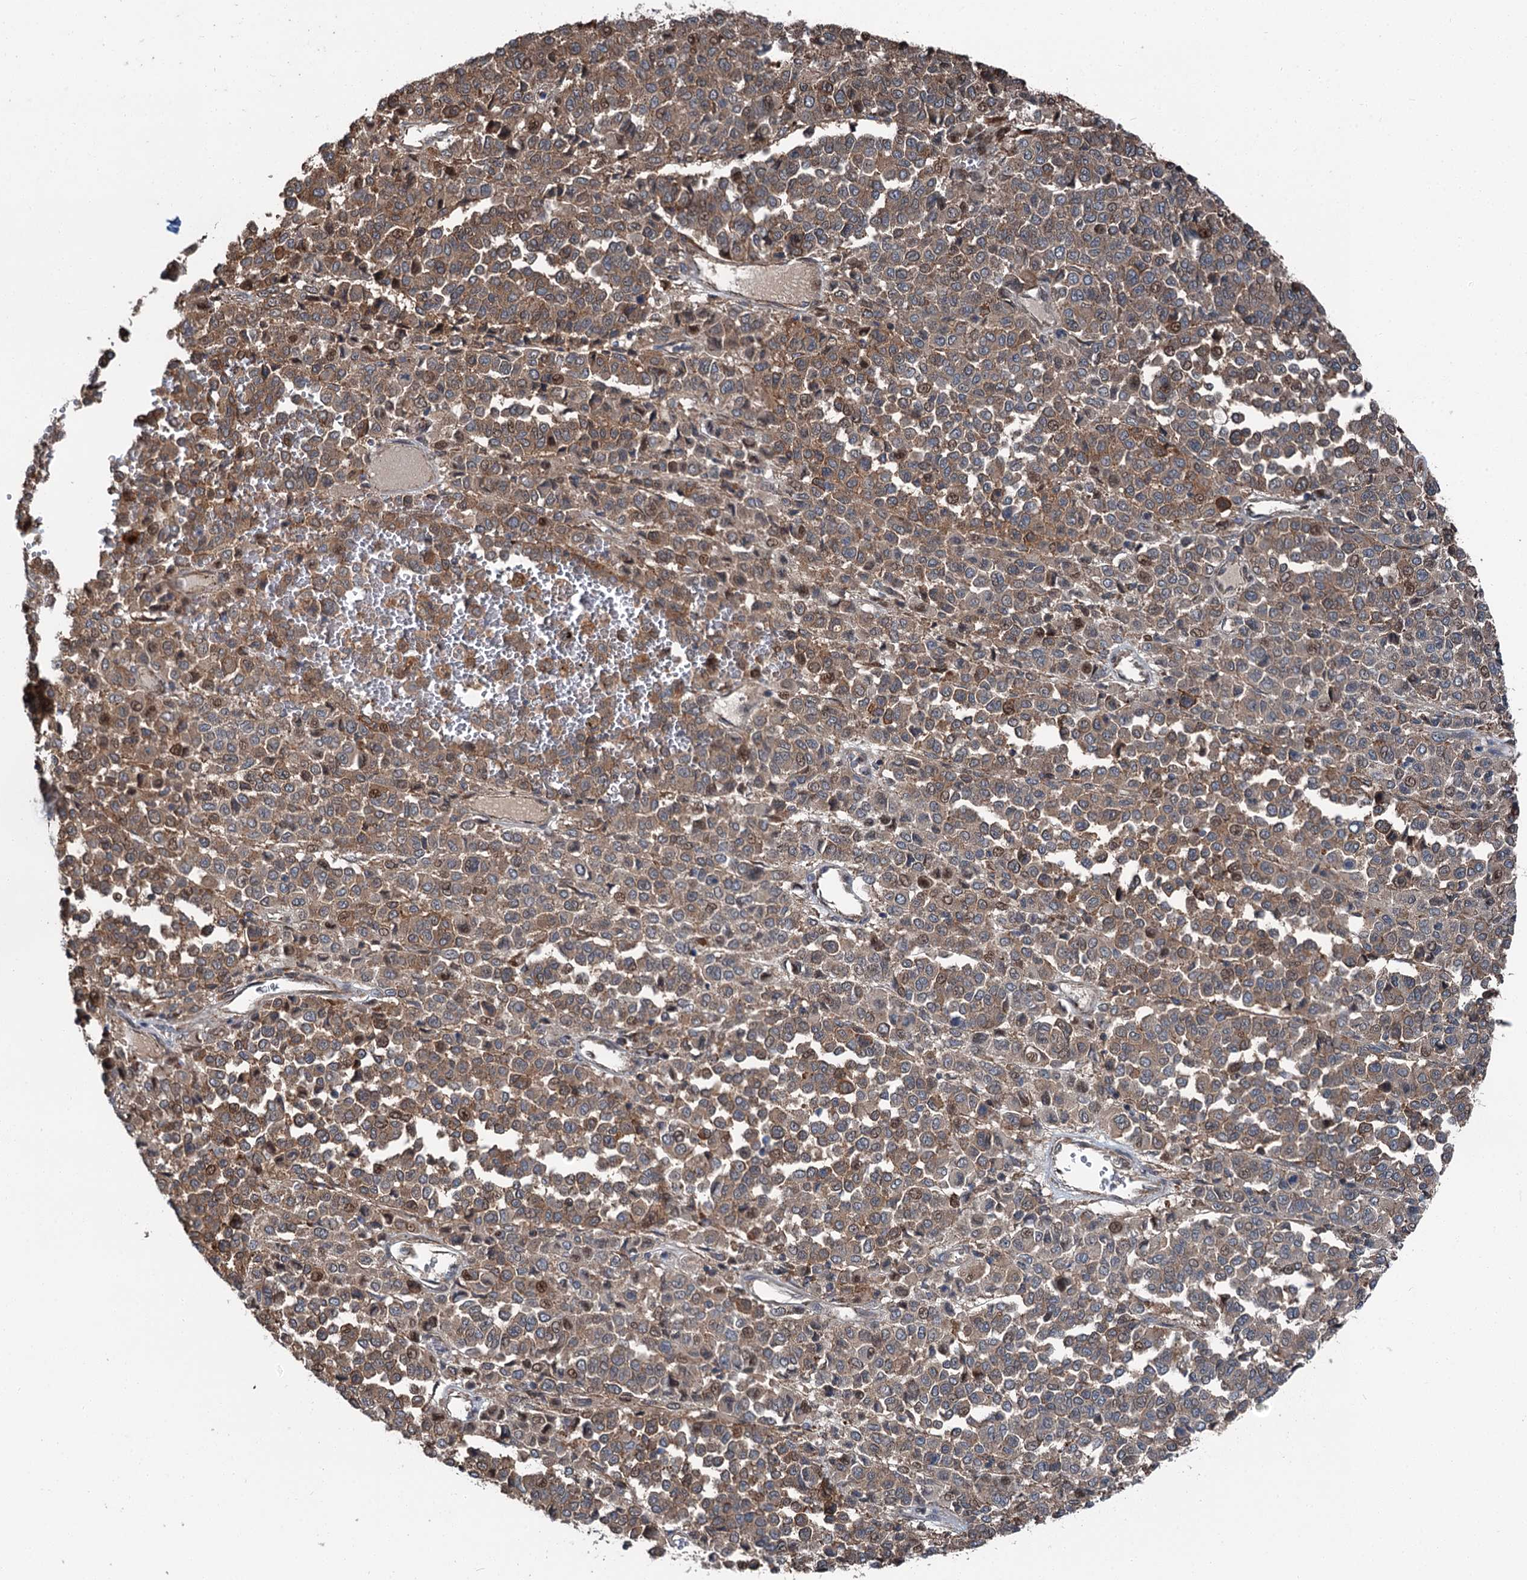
{"staining": {"intensity": "moderate", "quantity": ">75%", "location": "cytoplasmic/membranous"}, "tissue": "melanoma", "cell_type": "Tumor cells", "image_type": "cancer", "snomed": [{"axis": "morphology", "description": "Malignant melanoma, Metastatic site"}, {"axis": "topography", "description": "Pancreas"}], "caption": "Moderate cytoplasmic/membranous expression for a protein is identified in approximately >75% of tumor cells of malignant melanoma (metastatic site) using immunohistochemistry.", "gene": "POLR1D", "patient": {"sex": "female", "age": 30}}